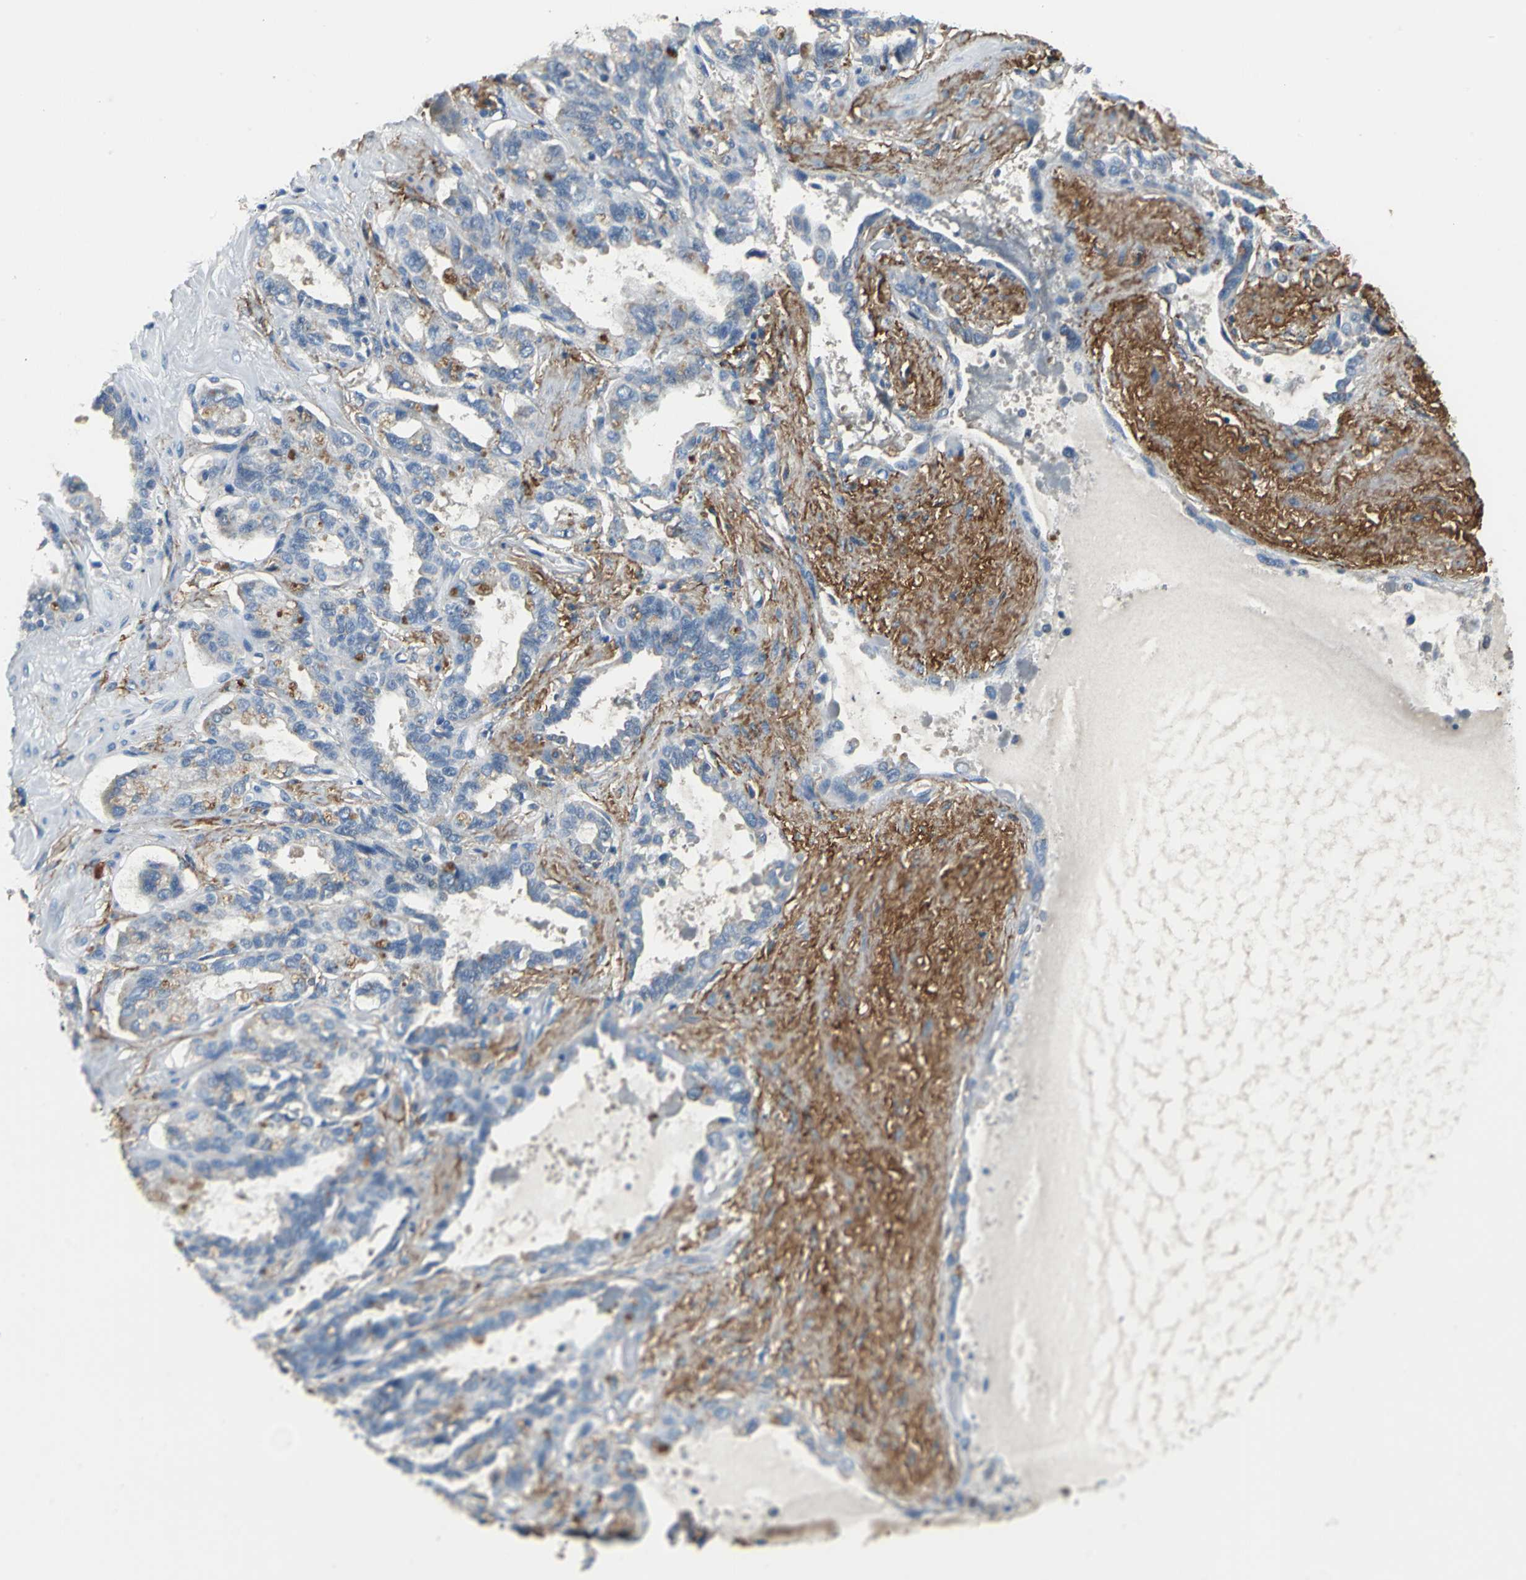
{"staining": {"intensity": "negative", "quantity": "none", "location": "none"}, "tissue": "seminal vesicle", "cell_type": "Glandular cells", "image_type": "normal", "snomed": [{"axis": "morphology", "description": "Normal tissue, NOS"}, {"axis": "topography", "description": "Seminal veicle"}], "caption": "Glandular cells are negative for protein expression in benign human seminal vesicle. (Stains: DAB immunohistochemistry (IHC) with hematoxylin counter stain, Microscopy: brightfield microscopy at high magnification).", "gene": "SLC16A7", "patient": {"sex": "male", "age": 61}}